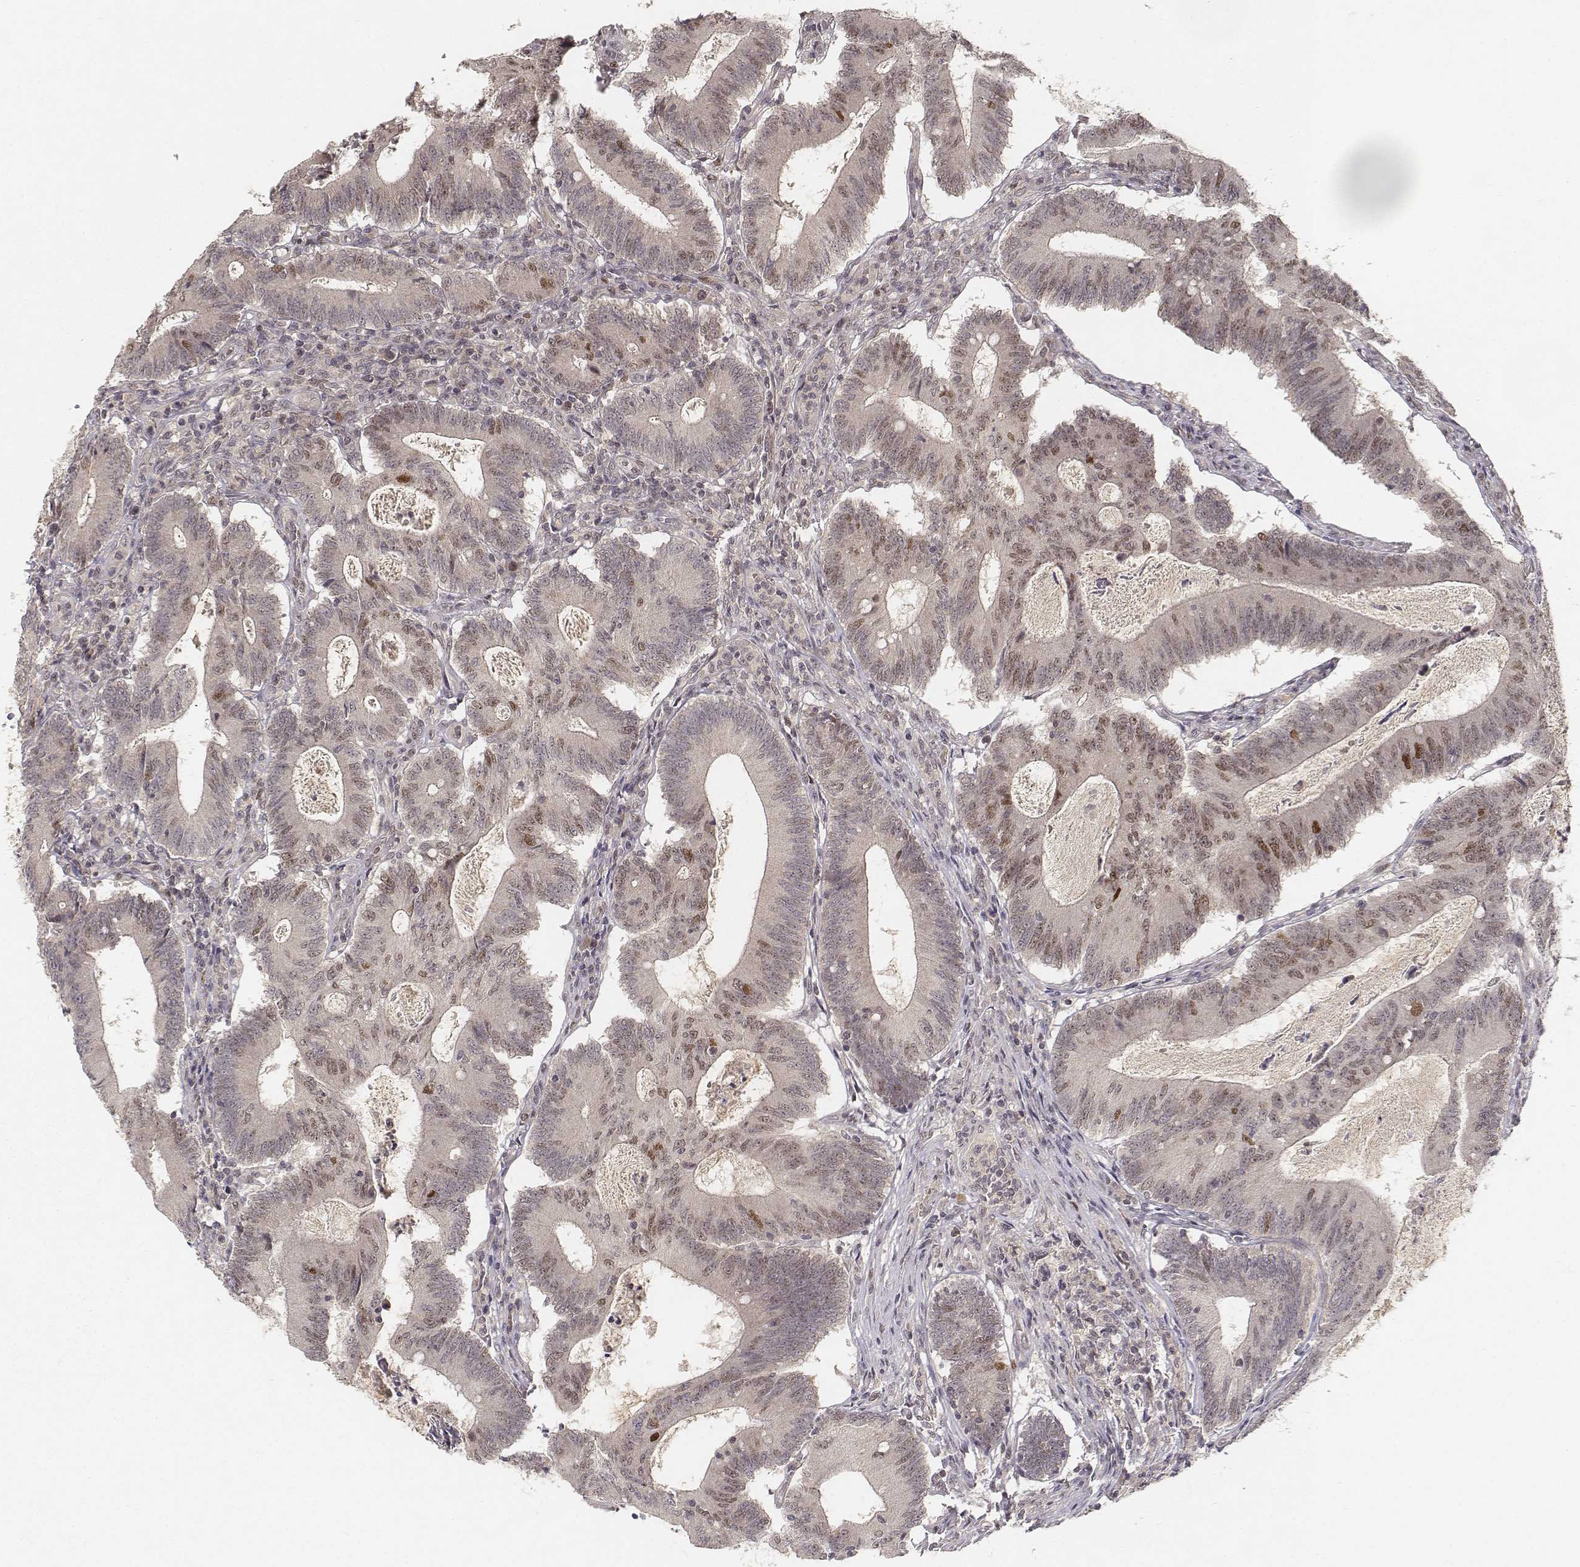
{"staining": {"intensity": "moderate", "quantity": "<25%", "location": "nuclear"}, "tissue": "colorectal cancer", "cell_type": "Tumor cells", "image_type": "cancer", "snomed": [{"axis": "morphology", "description": "Adenocarcinoma, NOS"}, {"axis": "topography", "description": "Colon"}], "caption": "Human colorectal adenocarcinoma stained with a protein marker exhibits moderate staining in tumor cells.", "gene": "FANCD2", "patient": {"sex": "female", "age": 70}}